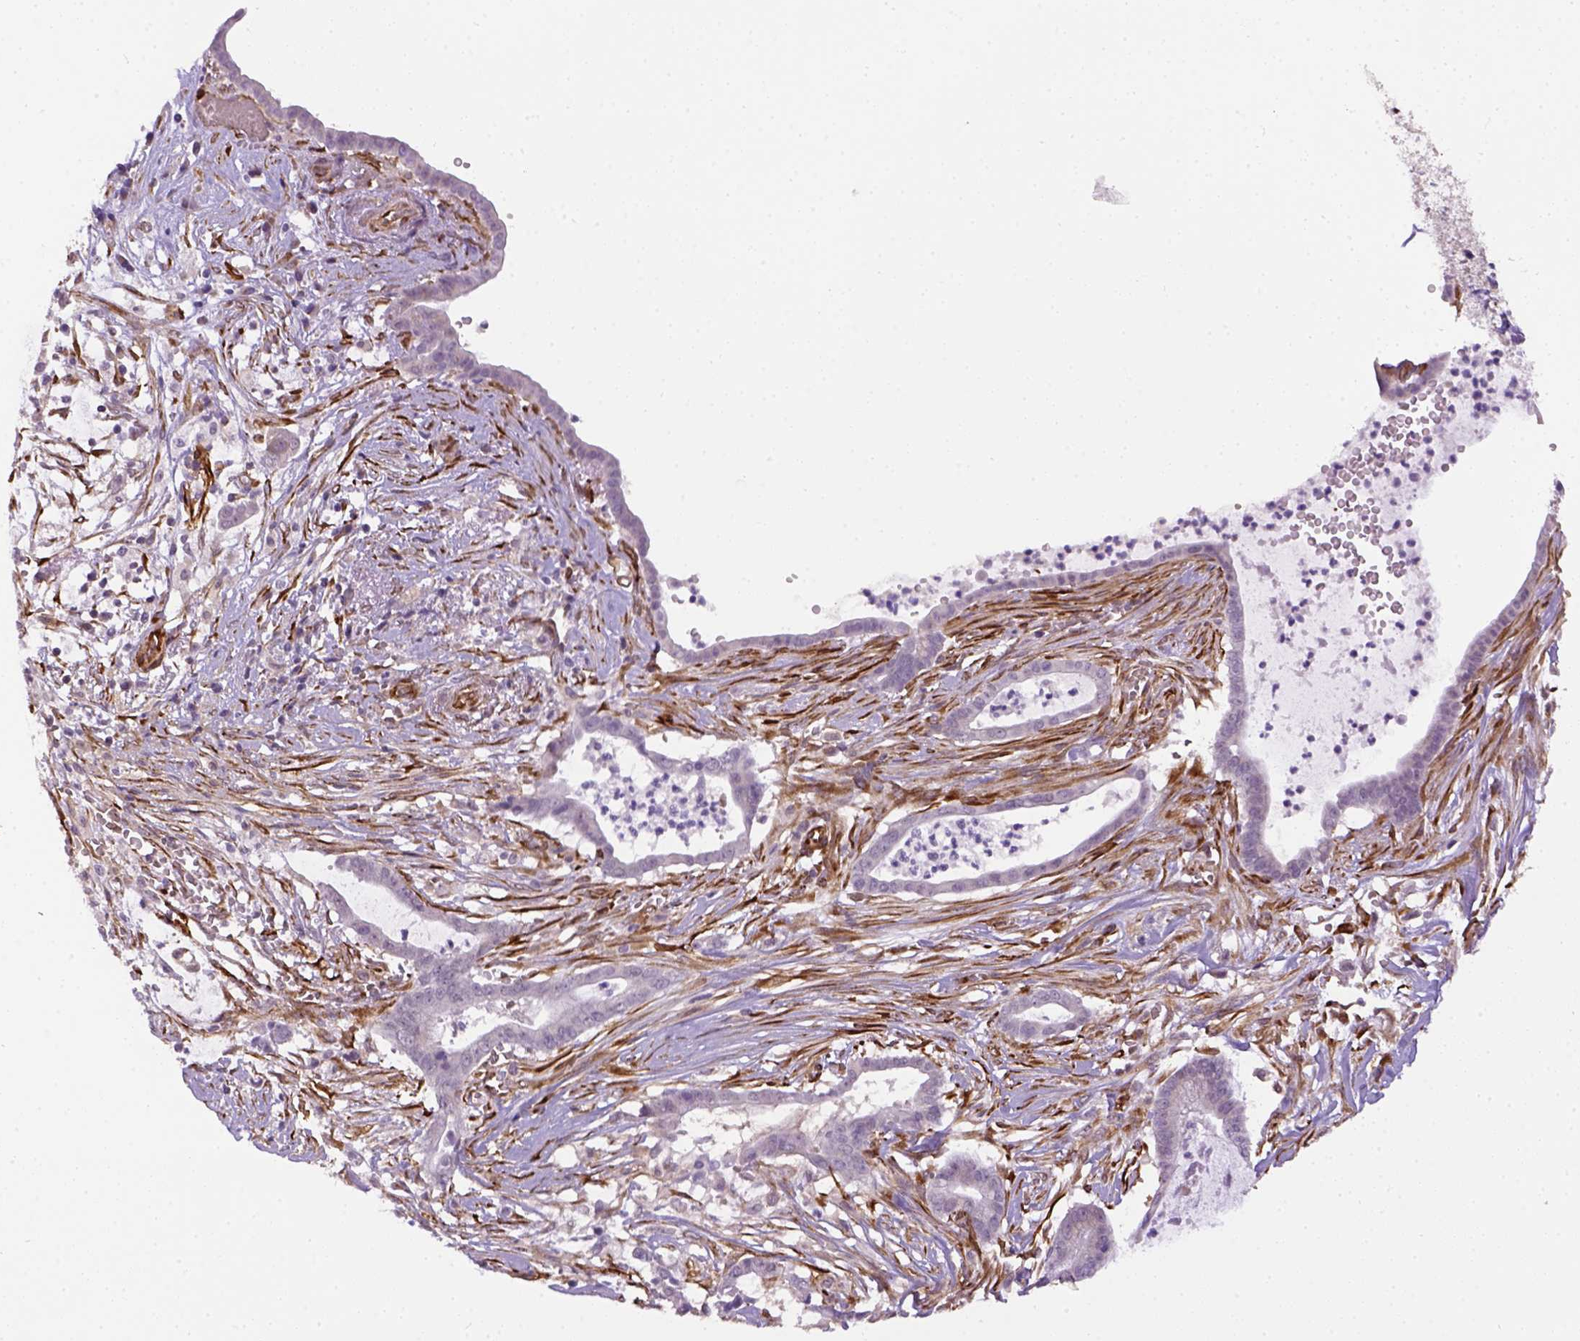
{"staining": {"intensity": "negative", "quantity": "none", "location": "none"}, "tissue": "pancreatic cancer", "cell_type": "Tumor cells", "image_type": "cancer", "snomed": [{"axis": "morphology", "description": "Adenocarcinoma, NOS"}, {"axis": "topography", "description": "Pancreas"}], "caption": "A high-resolution image shows IHC staining of pancreatic adenocarcinoma, which demonstrates no significant positivity in tumor cells.", "gene": "KAZN", "patient": {"sex": "male", "age": 61}}